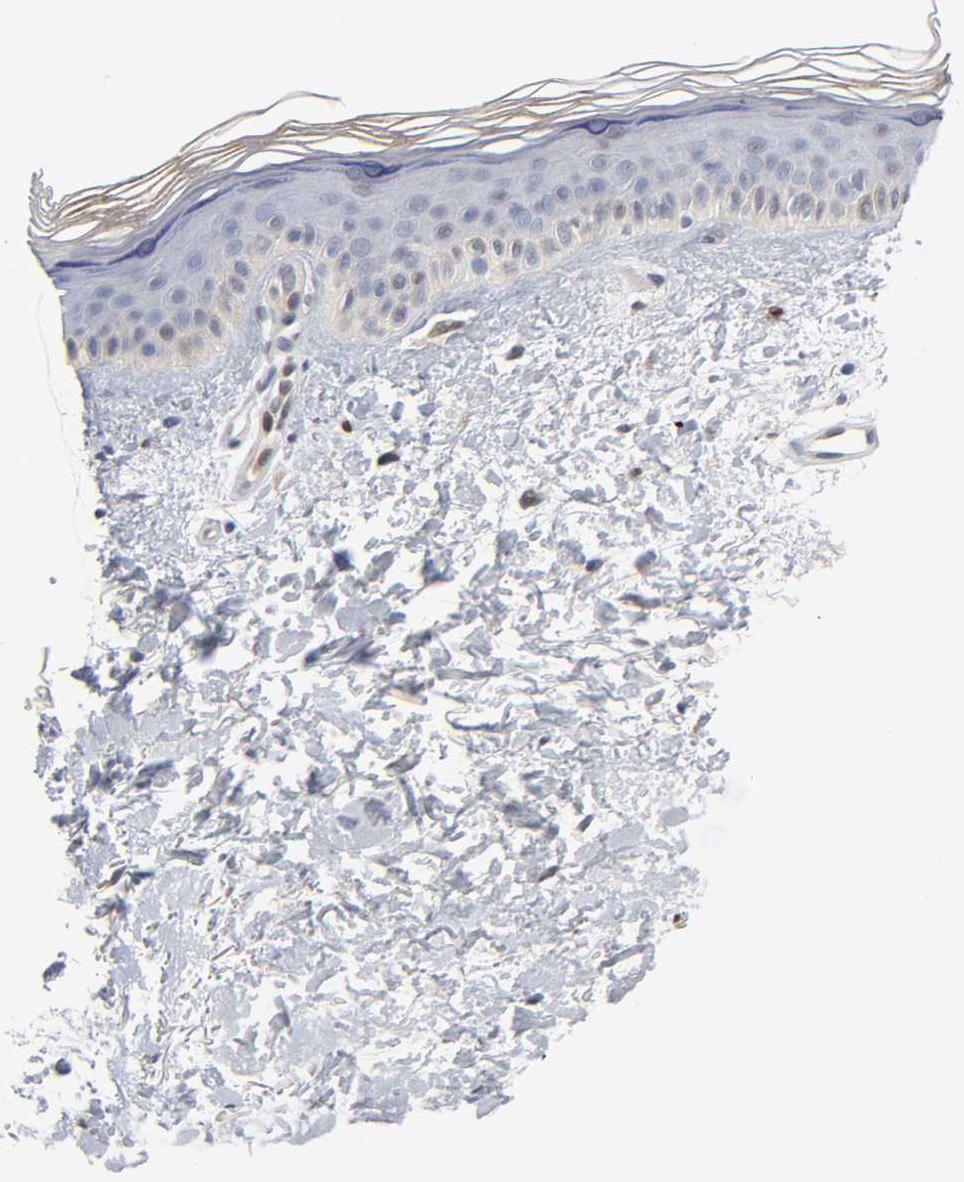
{"staining": {"intensity": "negative", "quantity": "none", "location": "none"}, "tissue": "skin", "cell_type": "Fibroblasts", "image_type": "normal", "snomed": [{"axis": "morphology", "description": "Normal tissue, NOS"}, {"axis": "topography", "description": "Skin"}], "caption": "Fibroblasts show no significant protein positivity in benign skin. (DAB (3,3'-diaminobenzidine) immunohistochemistry, high magnification).", "gene": "NFATC1", "patient": {"sex": "female", "age": 19}}